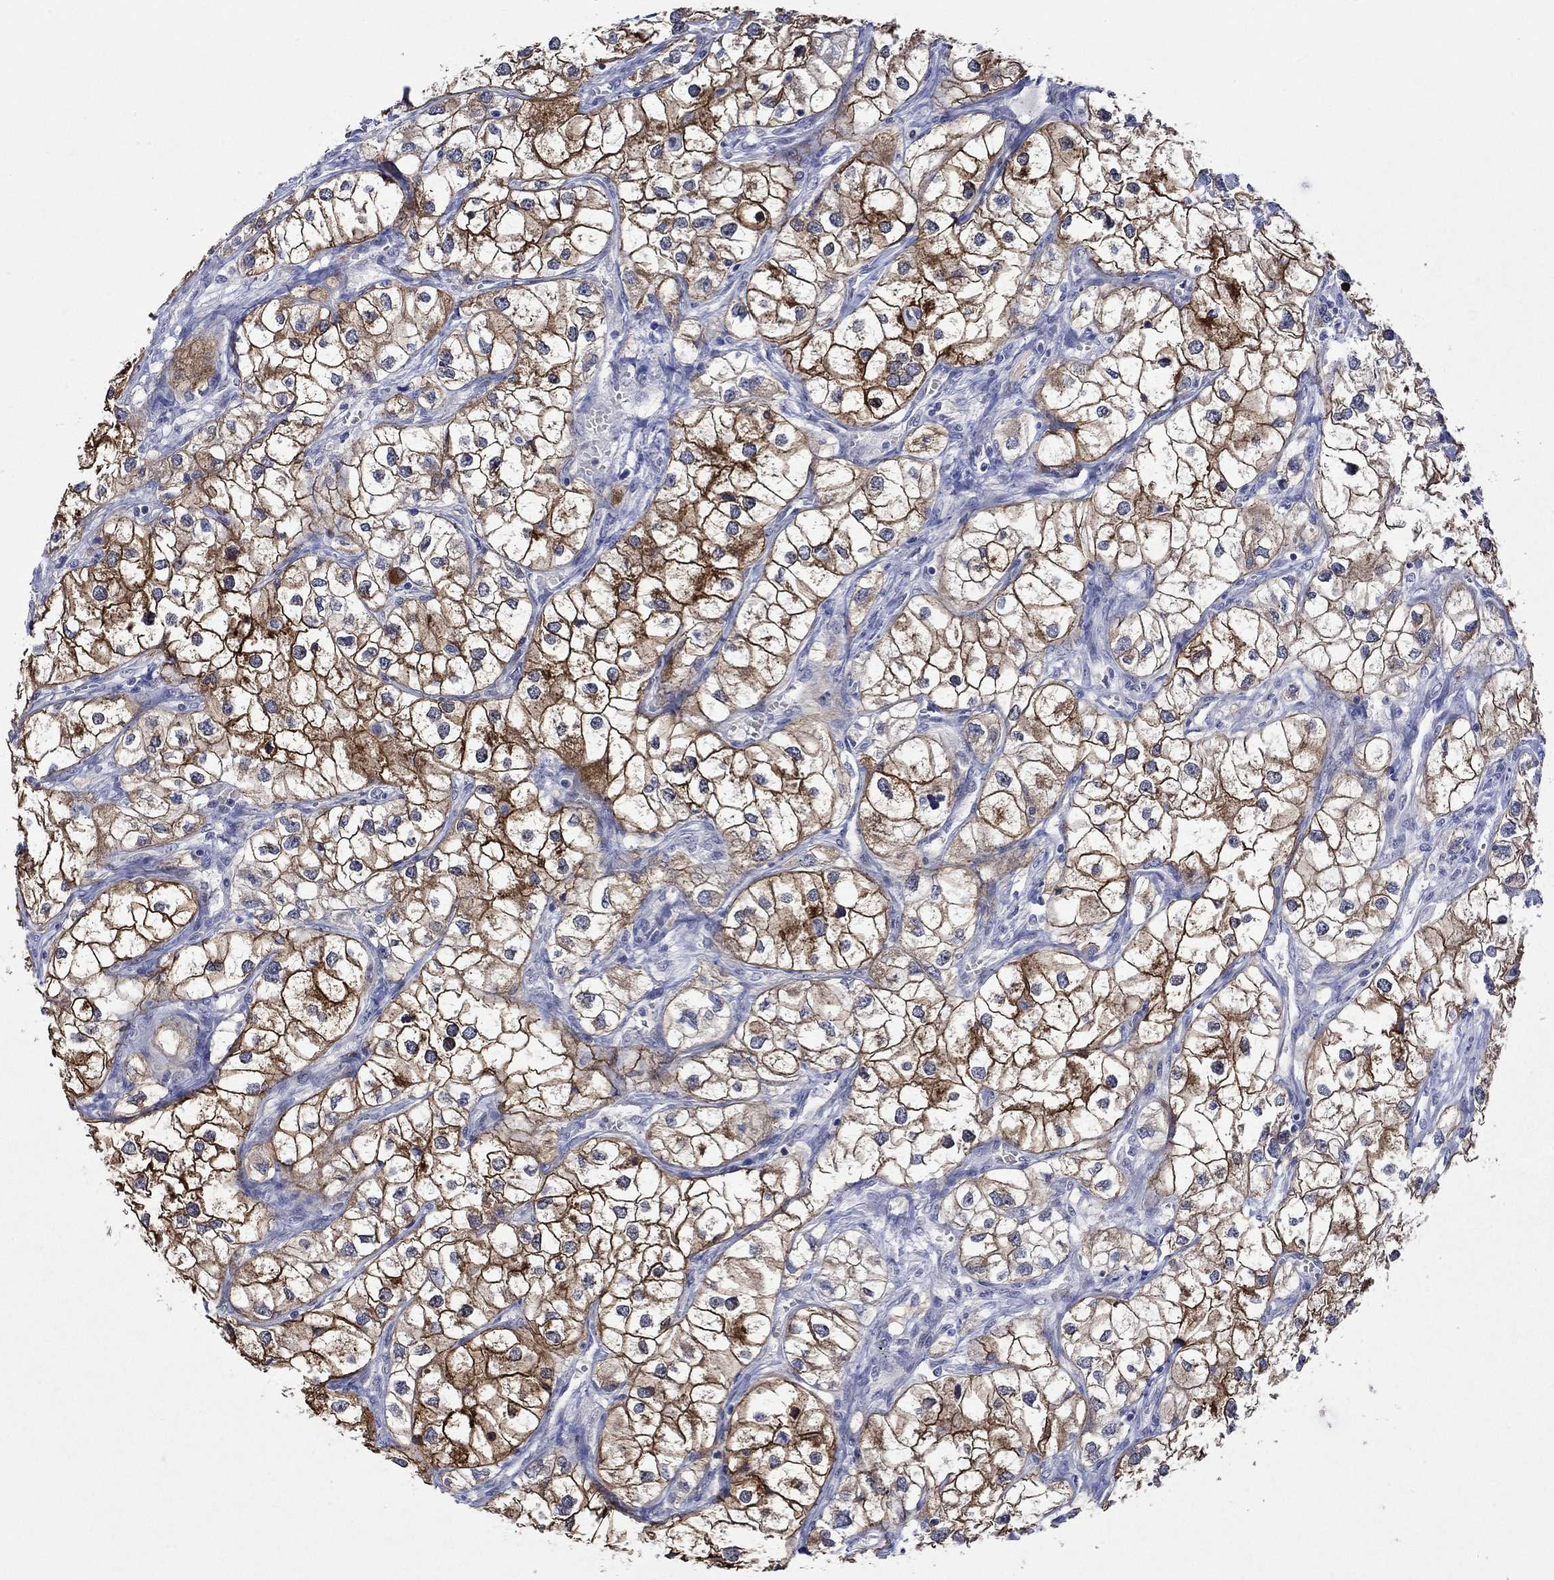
{"staining": {"intensity": "strong", "quantity": "25%-75%", "location": "cytoplasmic/membranous"}, "tissue": "renal cancer", "cell_type": "Tumor cells", "image_type": "cancer", "snomed": [{"axis": "morphology", "description": "Adenocarcinoma, NOS"}, {"axis": "topography", "description": "Kidney"}], "caption": "Adenocarcinoma (renal) stained with DAB (3,3'-diaminobenzidine) IHC displays high levels of strong cytoplasmic/membranous expression in approximately 25%-75% of tumor cells.", "gene": "CRYAB", "patient": {"sex": "male", "age": 59}}